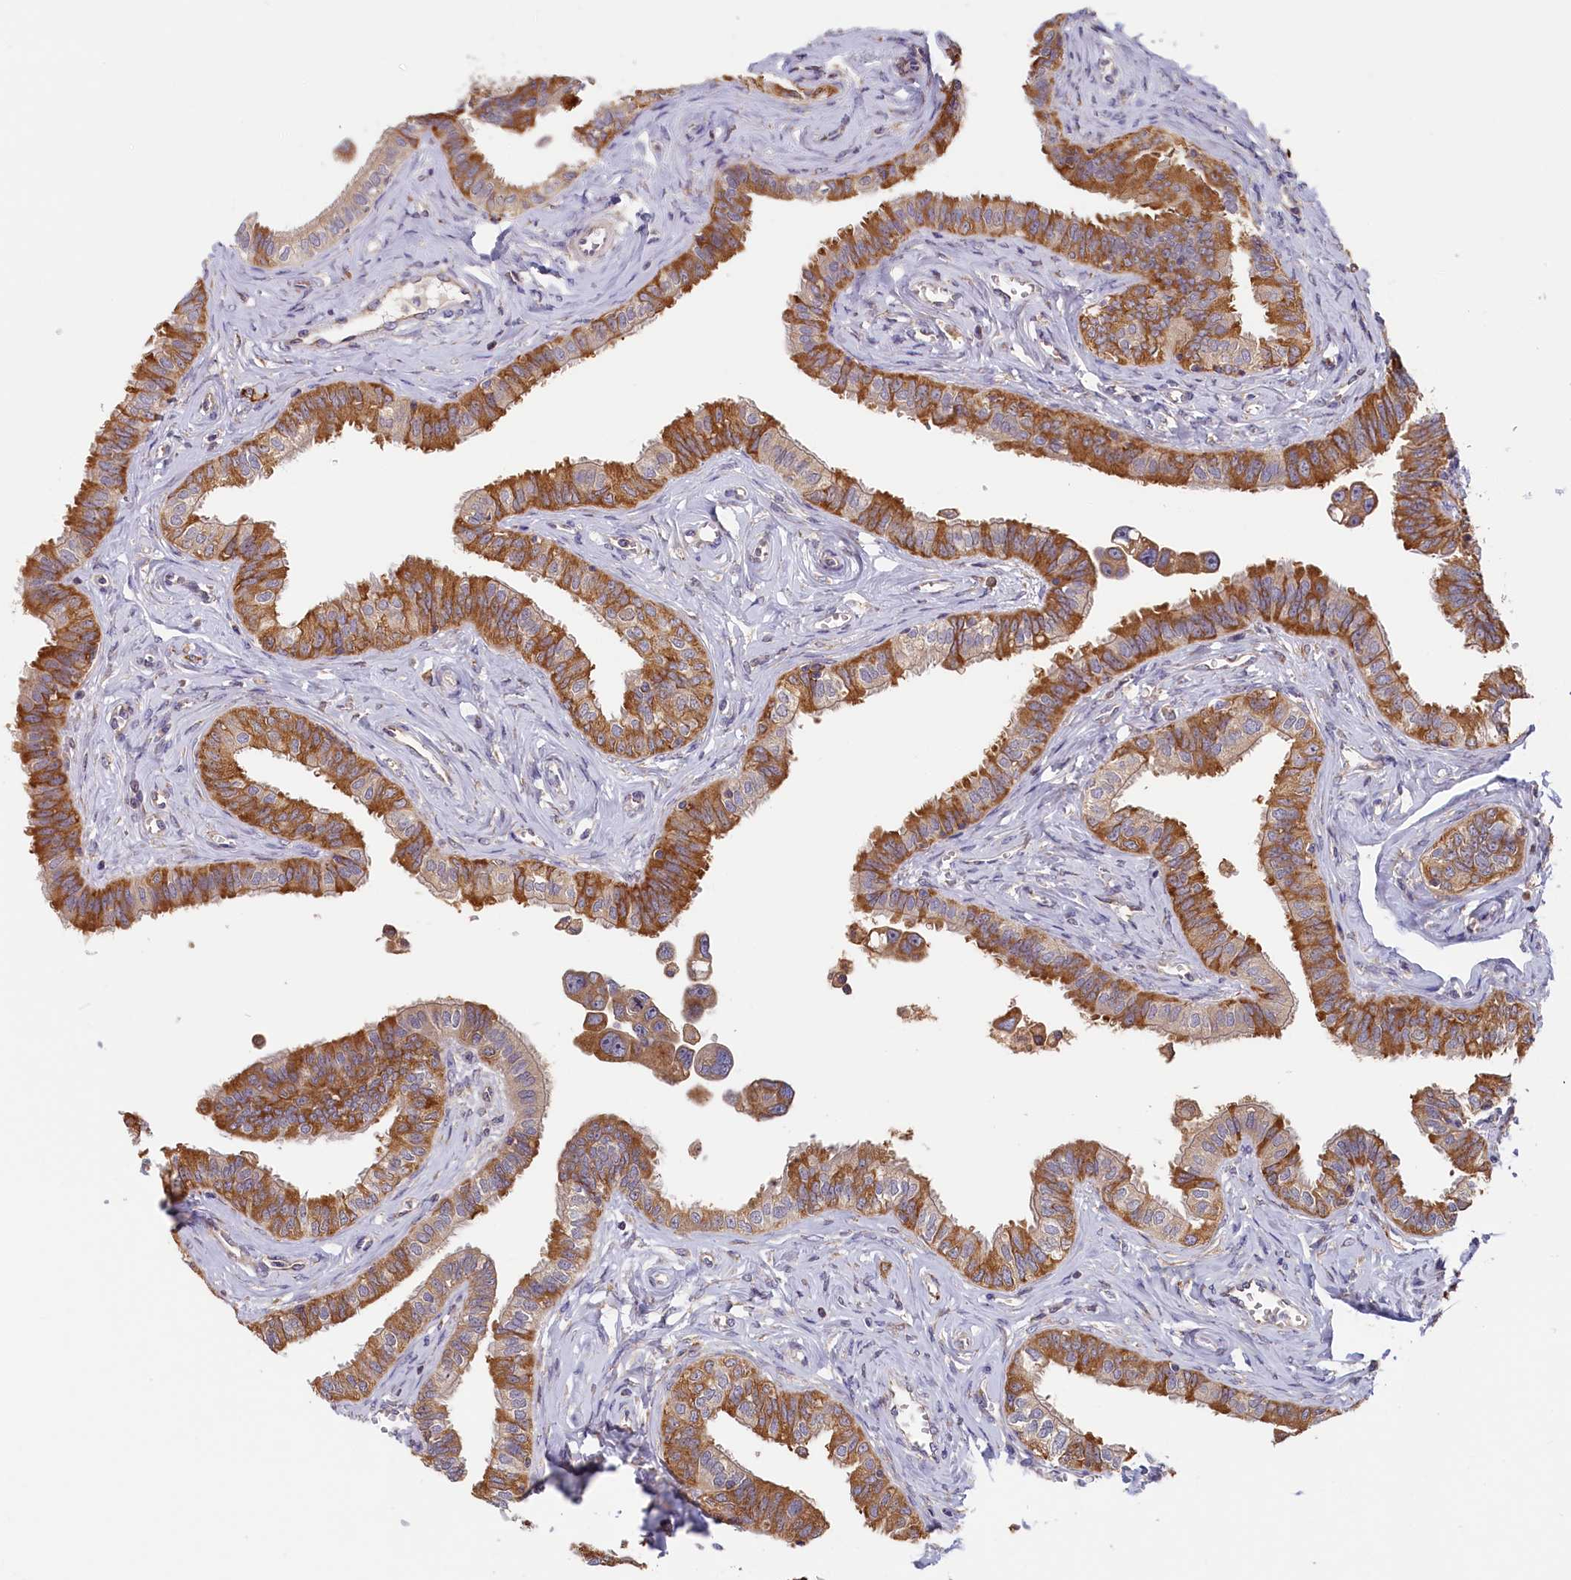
{"staining": {"intensity": "strong", "quantity": ">75%", "location": "cytoplasmic/membranous"}, "tissue": "fallopian tube", "cell_type": "Glandular cells", "image_type": "normal", "snomed": [{"axis": "morphology", "description": "Normal tissue, NOS"}, {"axis": "morphology", "description": "Carcinoma, NOS"}, {"axis": "topography", "description": "Fallopian tube"}, {"axis": "topography", "description": "Ovary"}], "caption": "Strong cytoplasmic/membranous expression is present in about >75% of glandular cells in benign fallopian tube.", "gene": "CEP44", "patient": {"sex": "female", "age": 59}}